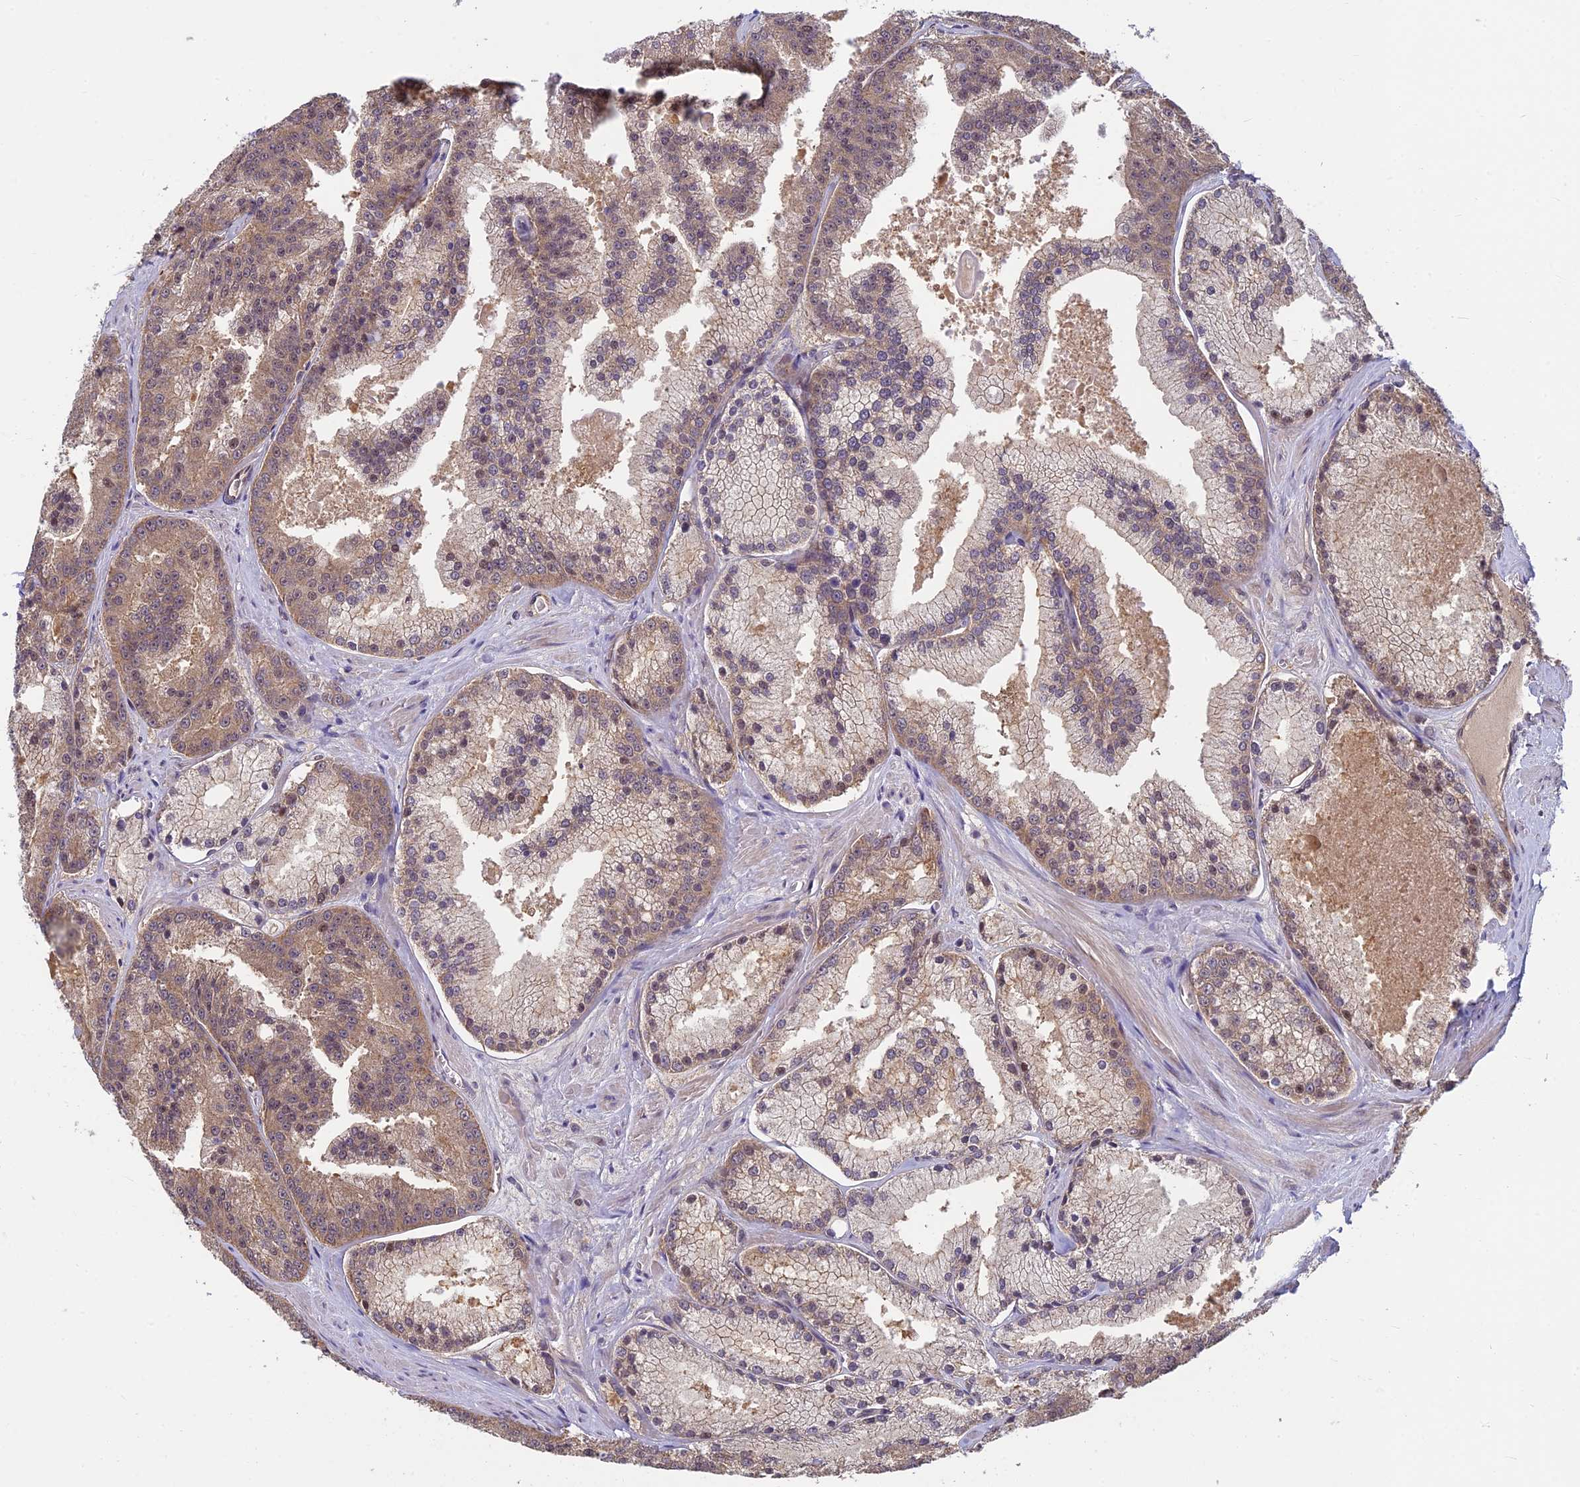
{"staining": {"intensity": "moderate", "quantity": ">75%", "location": "cytoplasmic/membranous"}, "tissue": "prostate cancer", "cell_type": "Tumor cells", "image_type": "cancer", "snomed": [{"axis": "morphology", "description": "Adenocarcinoma, High grade"}, {"axis": "topography", "description": "Prostate"}], "caption": "This image demonstrates high-grade adenocarcinoma (prostate) stained with immunohistochemistry (IHC) to label a protein in brown. The cytoplasmic/membranous of tumor cells show moderate positivity for the protein. Nuclei are counter-stained blue.", "gene": "PIKFYVE", "patient": {"sex": "male", "age": 61}}